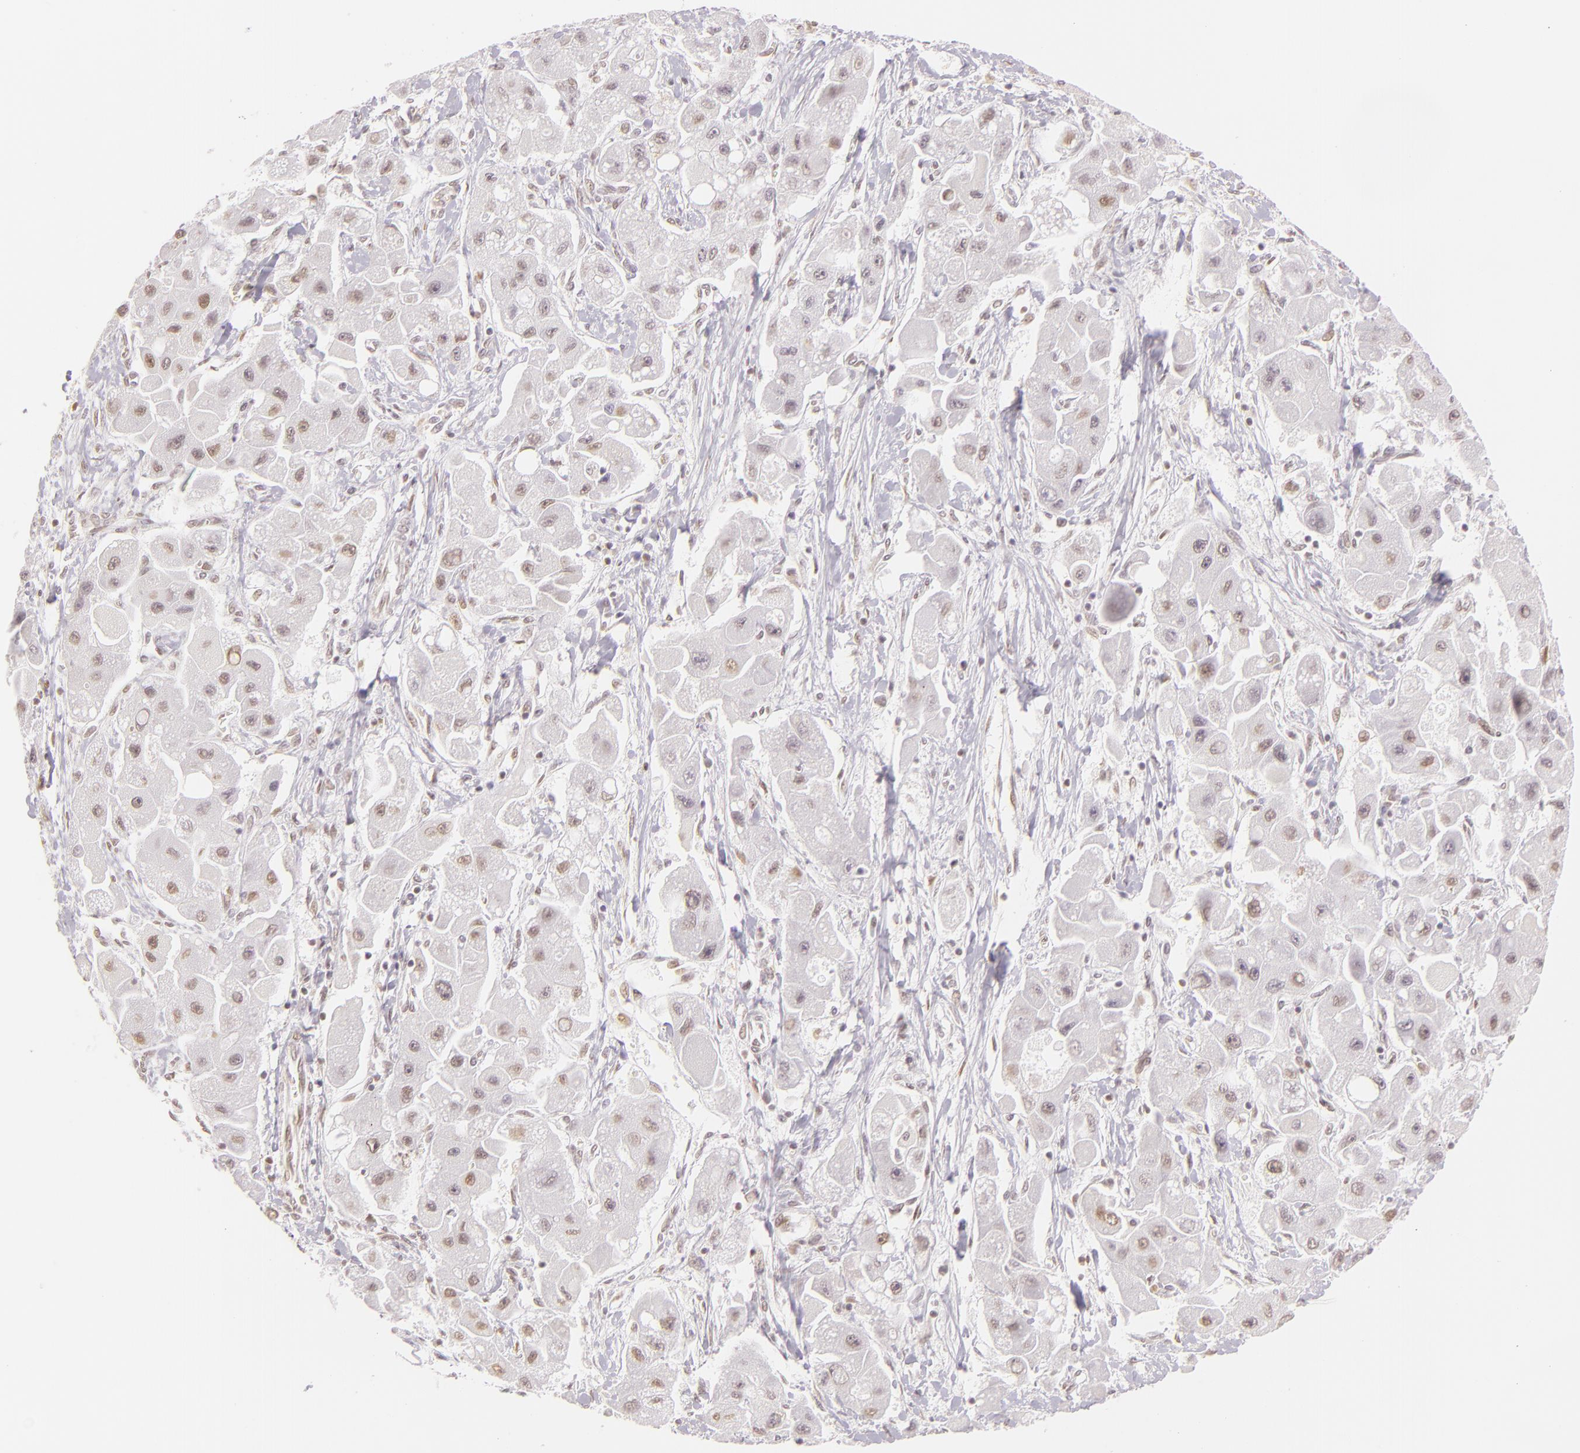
{"staining": {"intensity": "weak", "quantity": "25%-75%", "location": "nuclear"}, "tissue": "liver cancer", "cell_type": "Tumor cells", "image_type": "cancer", "snomed": [{"axis": "morphology", "description": "Carcinoma, Hepatocellular, NOS"}, {"axis": "topography", "description": "Liver"}], "caption": "Liver hepatocellular carcinoma was stained to show a protein in brown. There is low levels of weak nuclear expression in approximately 25%-75% of tumor cells.", "gene": "IMPDH1", "patient": {"sex": "male", "age": 24}}